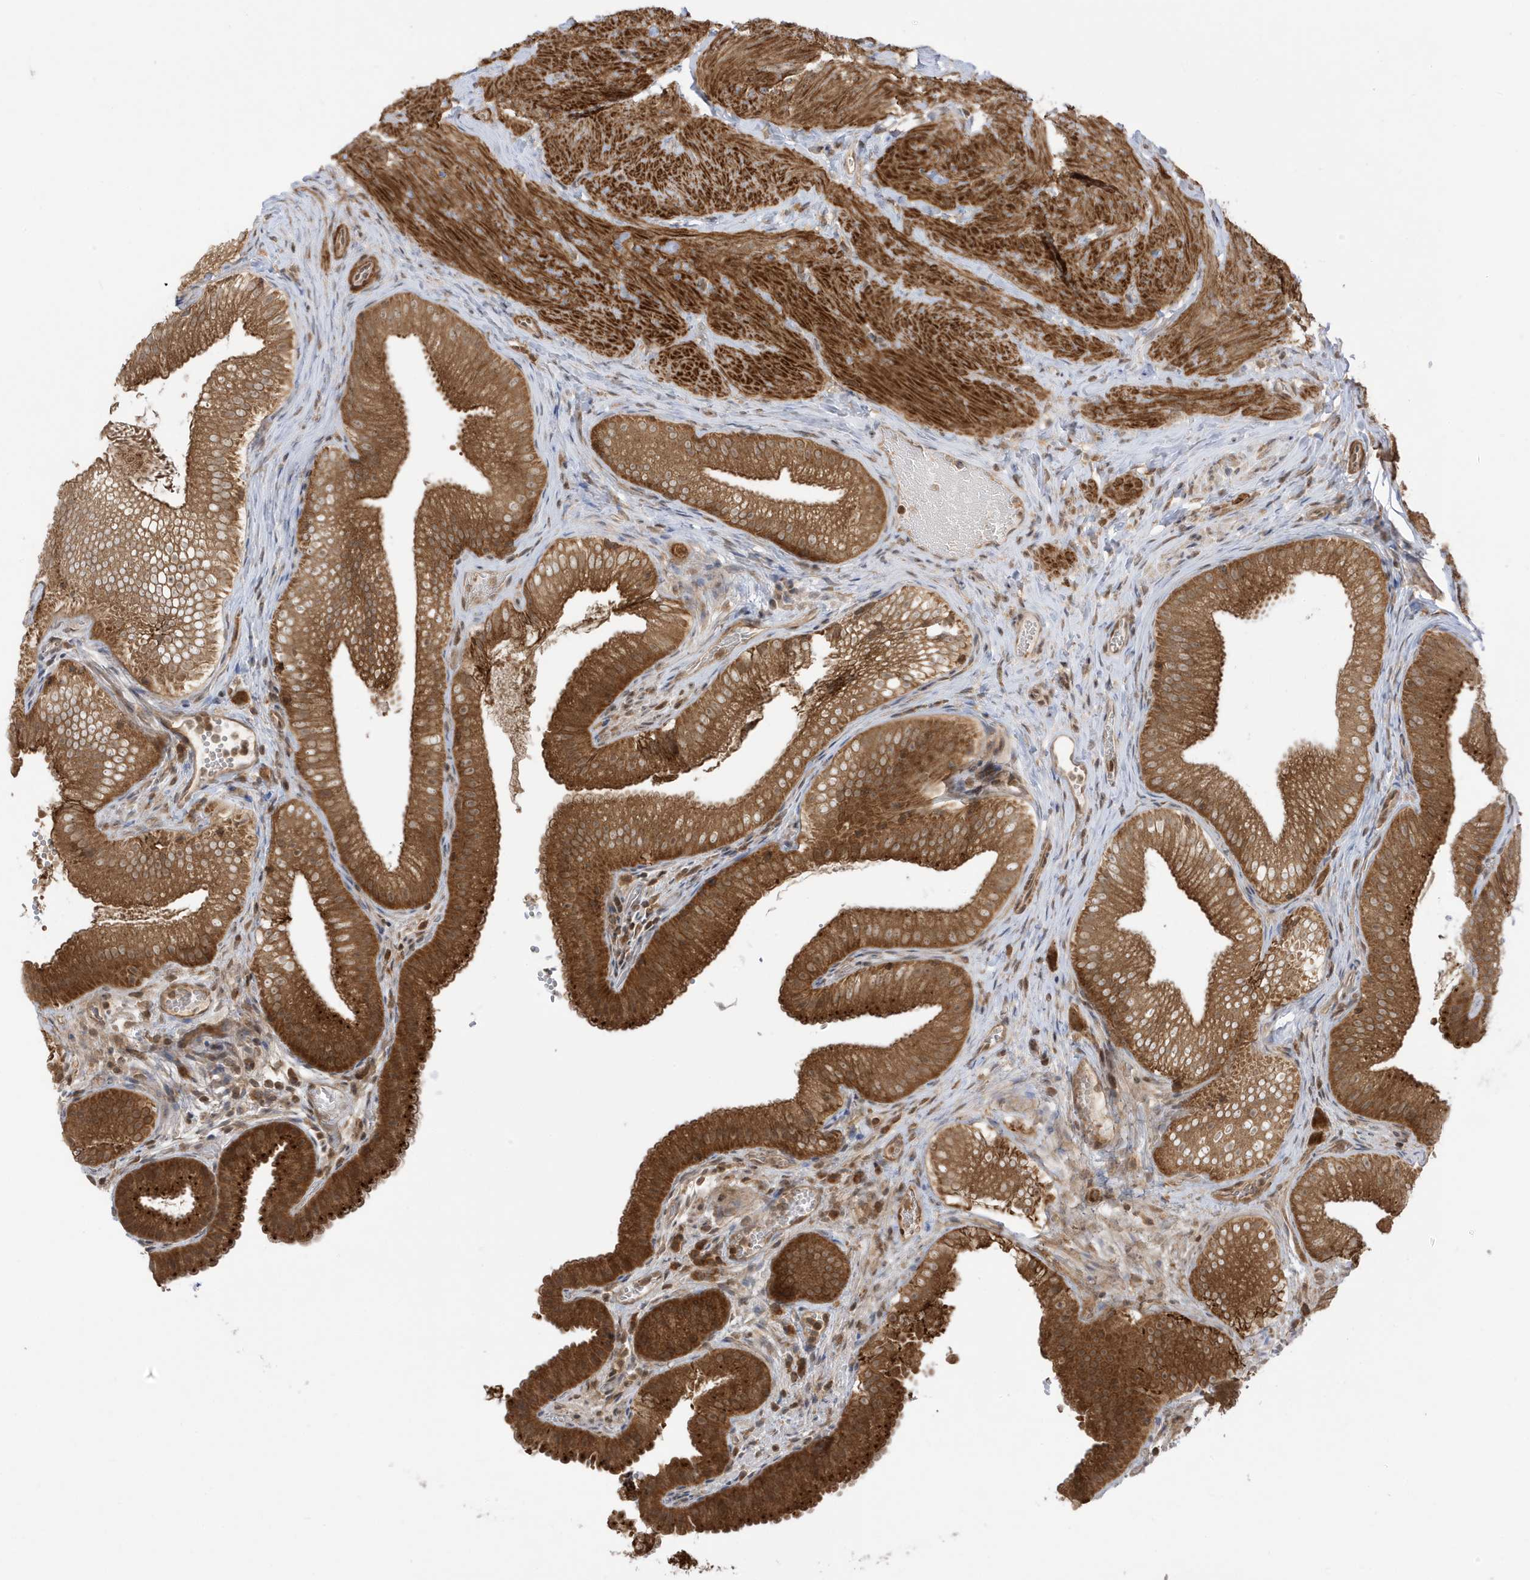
{"staining": {"intensity": "strong", "quantity": ">75%", "location": "cytoplasmic/membranous"}, "tissue": "gallbladder", "cell_type": "Glandular cells", "image_type": "normal", "snomed": [{"axis": "morphology", "description": "Normal tissue, NOS"}, {"axis": "topography", "description": "Gallbladder"}], "caption": "Strong cytoplasmic/membranous expression for a protein is seen in about >75% of glandular cells of normal gallbladder using immunohistochemistry.", "gene": "DHX36", "patient": {"sex": "female", "age": 30}}